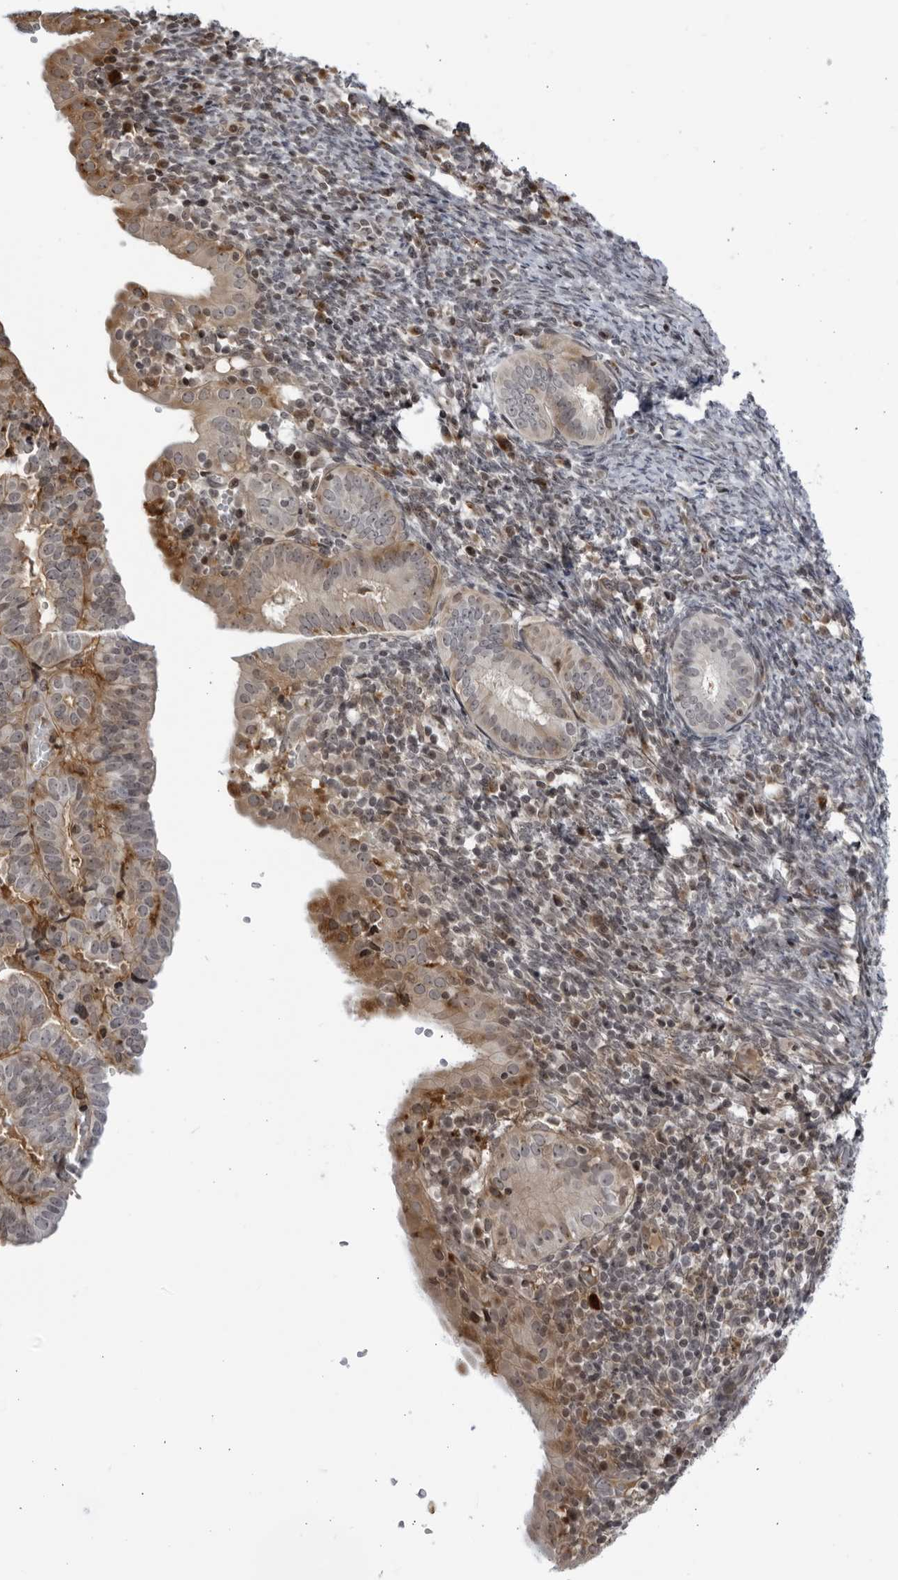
{"staining": {"intensity": "moderate", "quantity": "<25%", "location": "cytoplasmic/membranous"}, "tissue": "endometrial cancer", "cell_type": "Tumor cells", "image_type": "cancer", "snomed": [{"axis": "morphology", "description": "Adenocarcinoma, NOS"}, {"axis": "topography", "description": "Uterus"}], "caption": "A brown stain highlights moderate cytoplasmic/membranous expression of a protein in endometrial cancer (adenocarcinoma) tumor cells. (DAB IHC, brown staining for protein, blue staining for nuclei).", "gene": "DTL", "patient": {"sex": "female", "age": 77}}